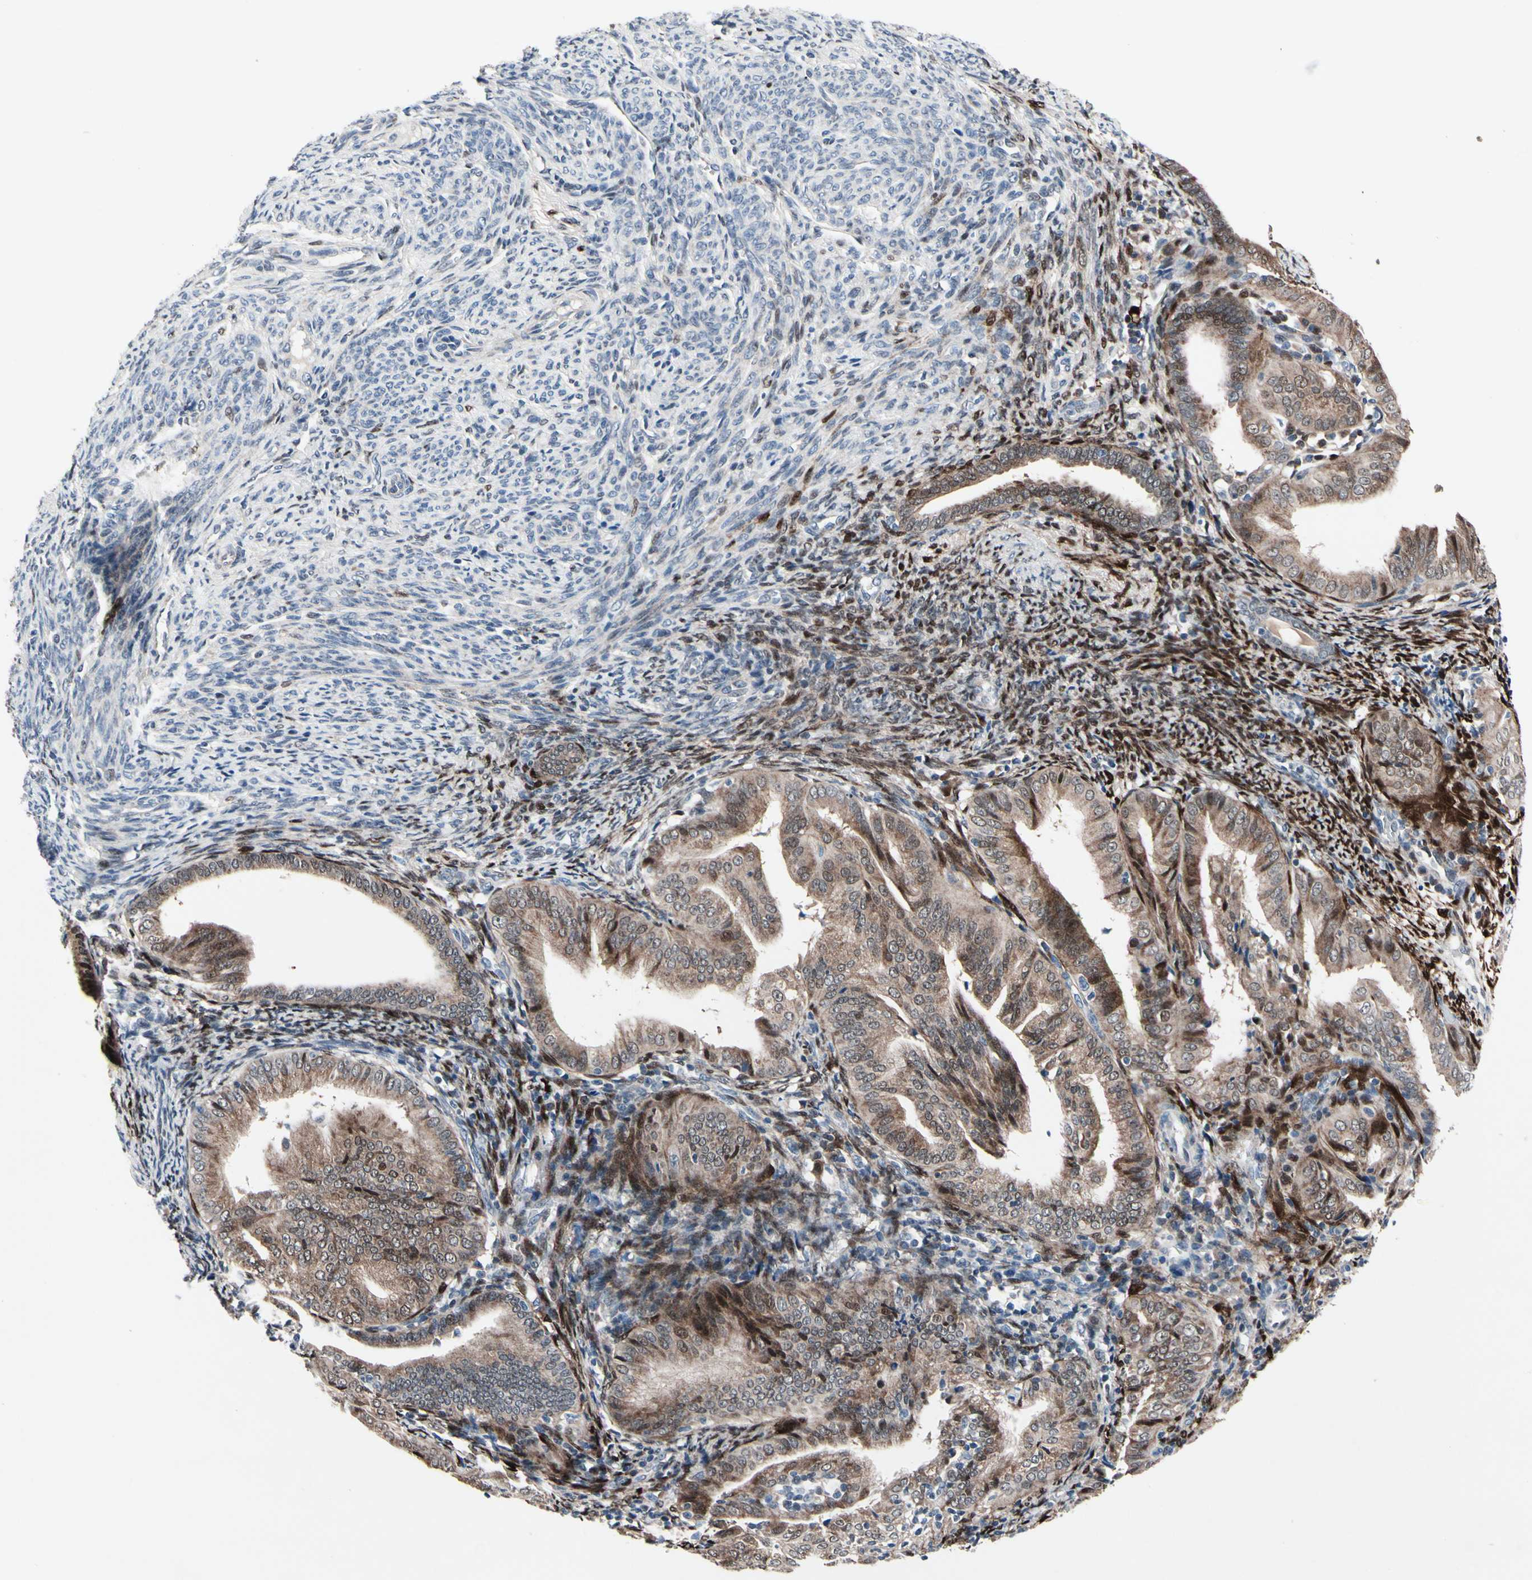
{"staining": {"intensity": "moderate", "quantity": ">75%", "location": "cytoplasmic/membranous,nuclear"}, "tissue": "endometrial cancer", "cell_type": "Tumor cells", "image_type": "cancer", "snomed": [{"axis": "morphology", "description": "Adenocarcinoma, NOS"}, {"axis": "topography", "description": "Endometrium"}], "caption": "Moderate cytoplasmic/membranous and nuclear staining for a protein is seen in approximately >75% of tumor cells of endometrial cancer (adenocarcinoma) using IHC.", "gene": "TXN", "patient": {"sex": "female", "age": 58}}